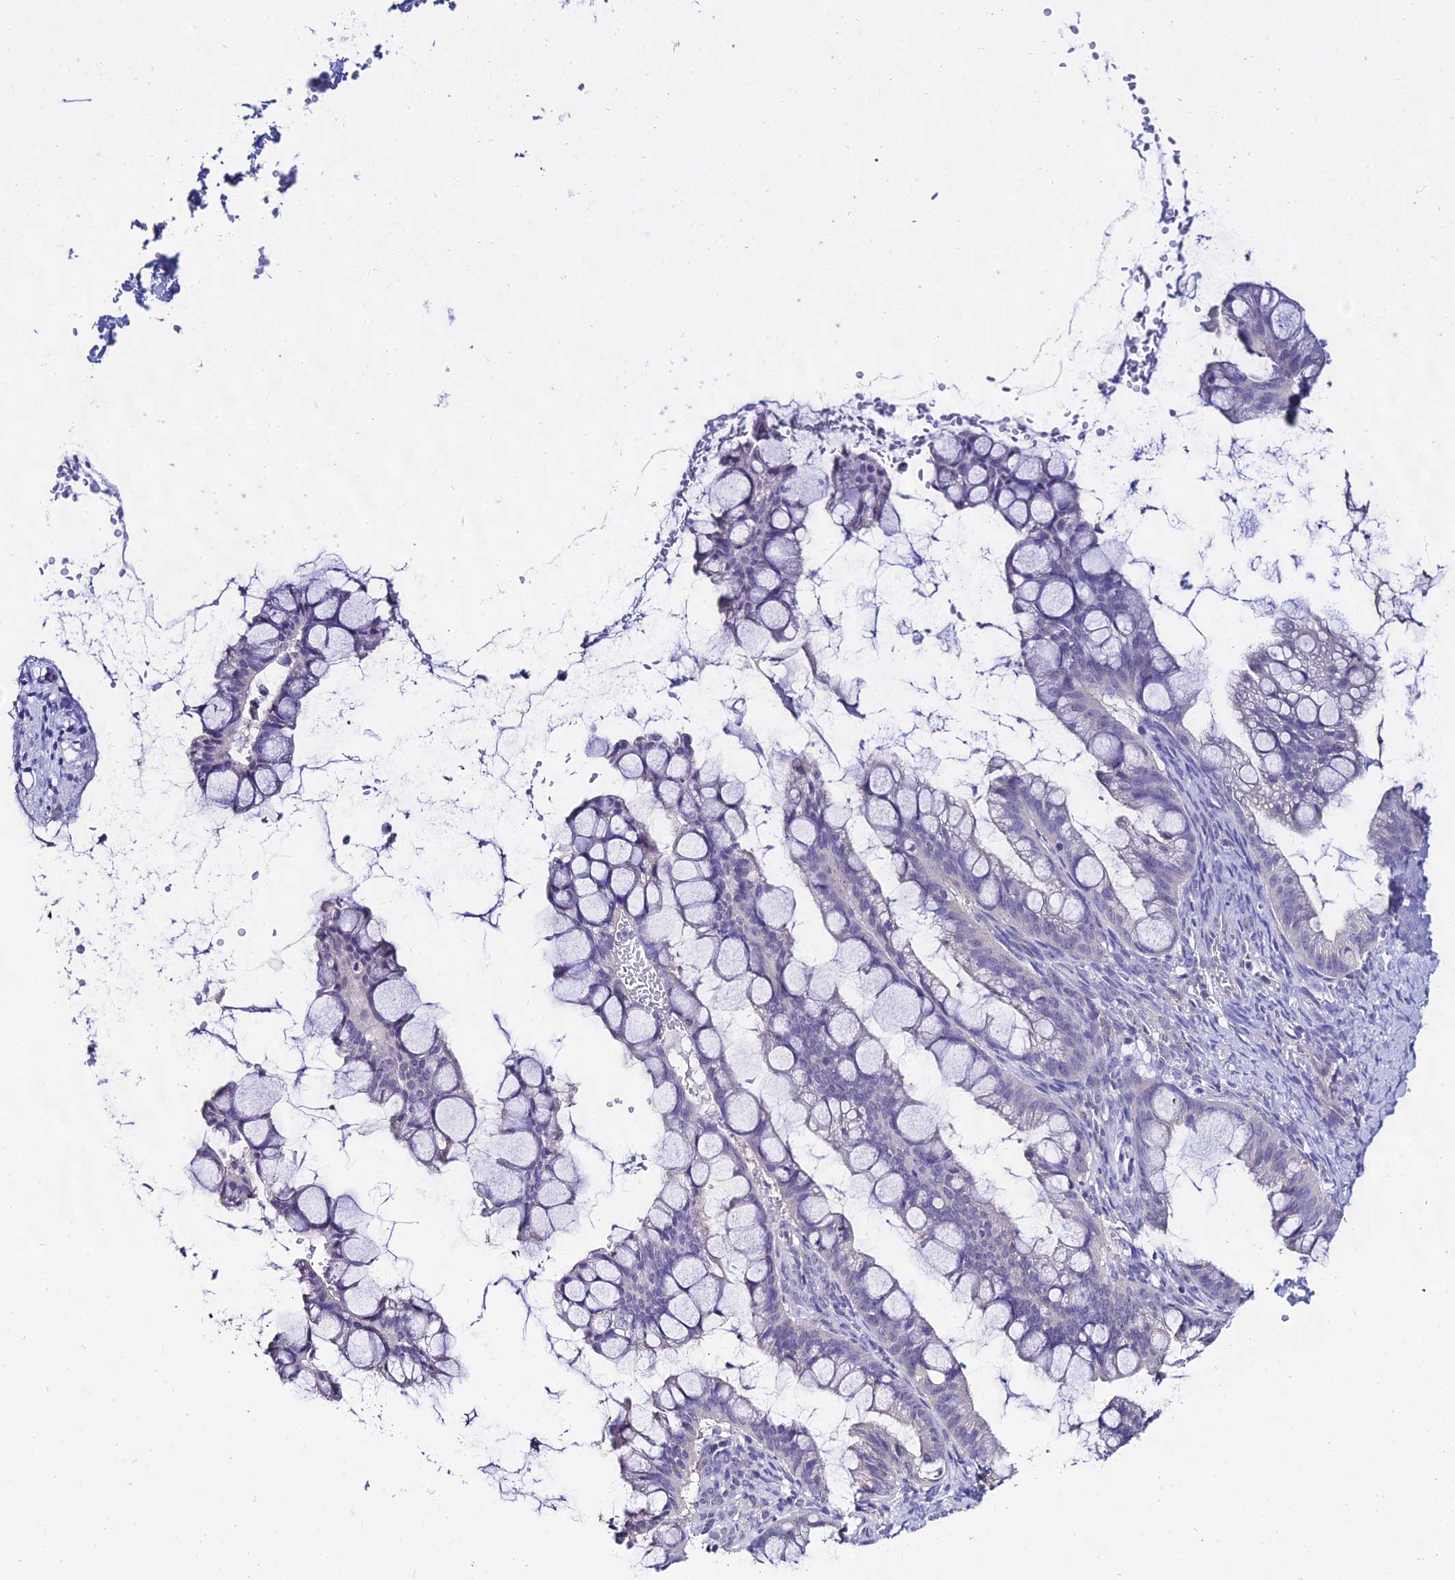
{"staining": {"intensity": "negative", "quantity": "none", "location": "none"}, "tissue": "ovarian cancer", "cell_type": "Tumor cells", "image_type": "cancer", "snomed": [{"axis": "morphology", "description": "Cystadenocarcinoma, mucinous, NOS"}, {"axis": "topography", "description": "Ovary"}], "caption": "A photomicrograph of human ovarian cancer (mucinous cystadenocarcinoma) is negative for staining in tumor cells.", "gene": "ATG16L2", "patient": {"sex": "female", "age": 73}}